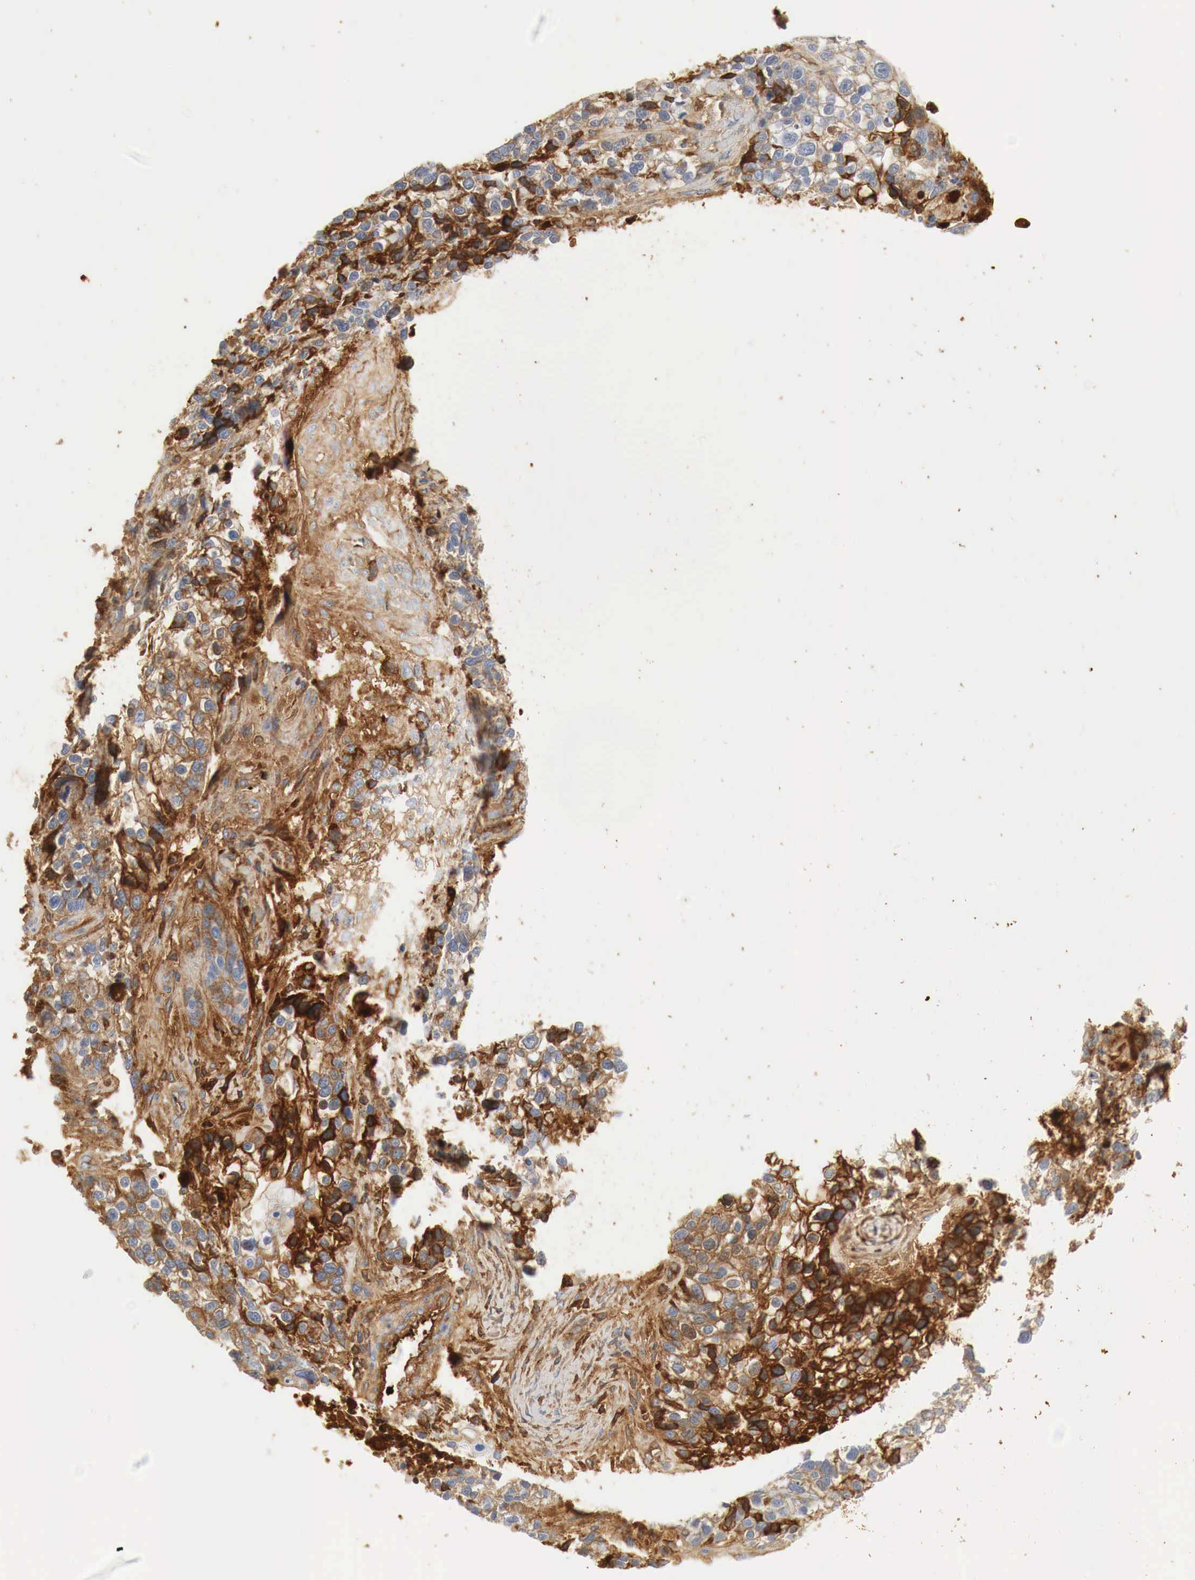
{"staining": {"intensity": "moderate", "quantity": "25%-75%", "location": "cytoplasmic/membranous"}, "tissue": "lung cancer", "cell_type": "Tumor cells", "image_type": "cancer", "snomed": [{"axis": "morphology", "description": "Squamous cell carcinoma, NOS"}, {"axis": "topography", "description": "Lymph node"}, {"axis": "topography", "description": "Lung"}], "caption": "IHC (DAB (3,3'-diaminobenzidine)) staining of human squamous cell carcinoma (lung) shows moderate cytoplasmic/membranous protein expression in approximately 25%-75% of tumor cells.", "gene": "IGLC3", "patient": {"sex": "male", "age": 74}}